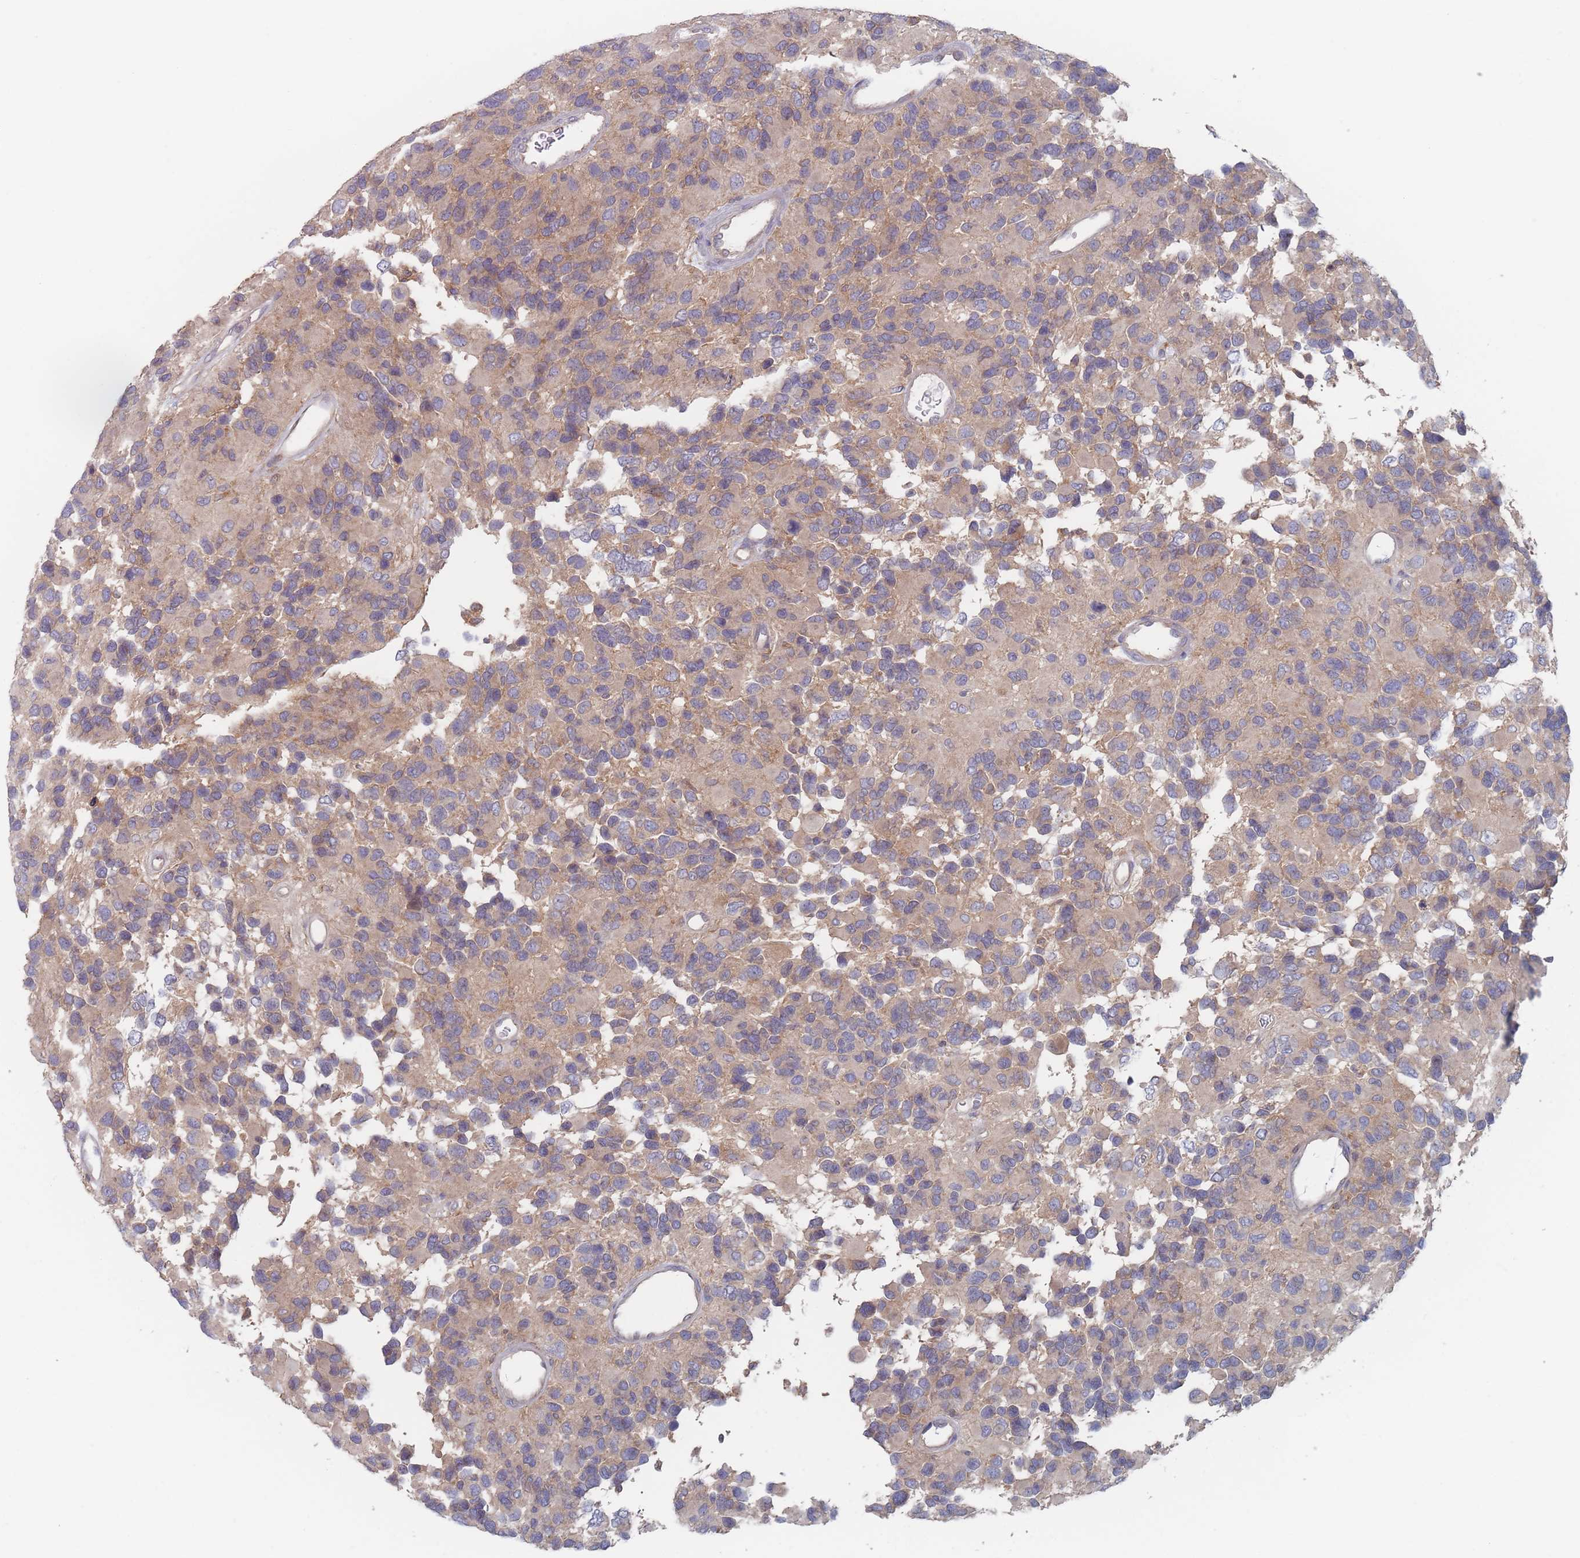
{"staining": {"intensity": "weak", "quantity": "25%-75%", "location": "cytoplasmic/membranous"}, "tissue": "glioma", "cell_type": "Tumor cells", "image_type": "cancer", "snomed": [{"axis": "morphology", "description": "Glioma, malignant, High grade"}, {"axis": "topography", "description": "Brain"}], "caption": "Protein expression by immunohistochemistry displays weak cytoplasmic/membranous positivity in about 25%-75% of tumor cells in malignant glioma (high-grade). (DAB (3,3'-diaminobenzidine) = brown stain, brightfield microscopy at high magnification).", "gene": "EFCC1", "patient": {"sex": "male", "age": 77}}